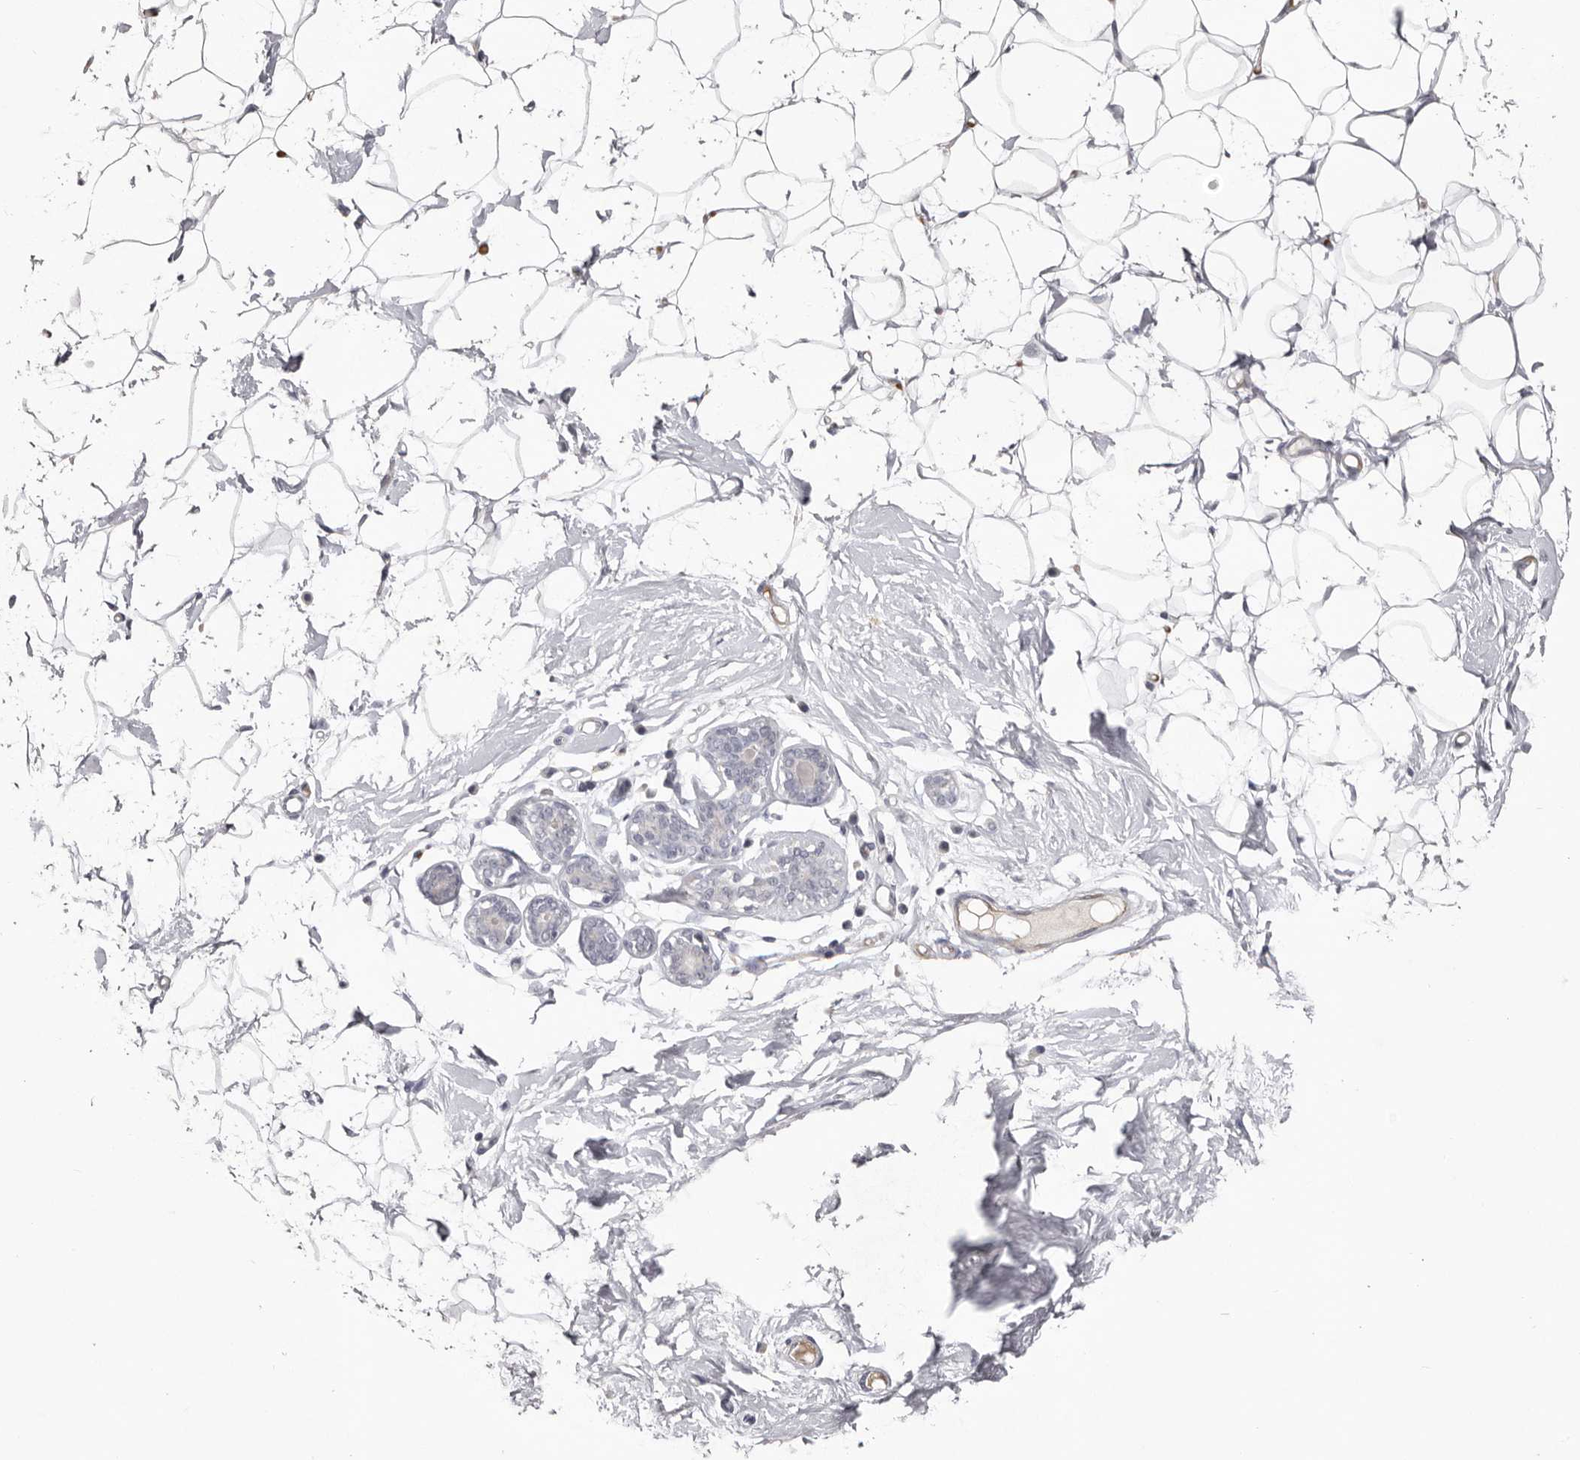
{"staining": {"intensity": "negative", "quantity": "none", "location": "none"}, "tissue": "adipose tissue", "cell_type": "Adipocytes", "image_type": "normal", "snomed": [{"axis": "morphology", "description": "Normal tissue, NOS"}, {"axis": "topography", "description": "Breast"}], "caption": "High magnification brightfield microscopy of unremarkable adipose tissue stained with DAB (brown) and counterstained with hematoxylin (blue): adipocytes show no significant staining. (DAB immunohistochemistry (IHC) with hematoxylin counter stain).", "gene": "TNR", "patient": {"sex": "female", "age": 23}}